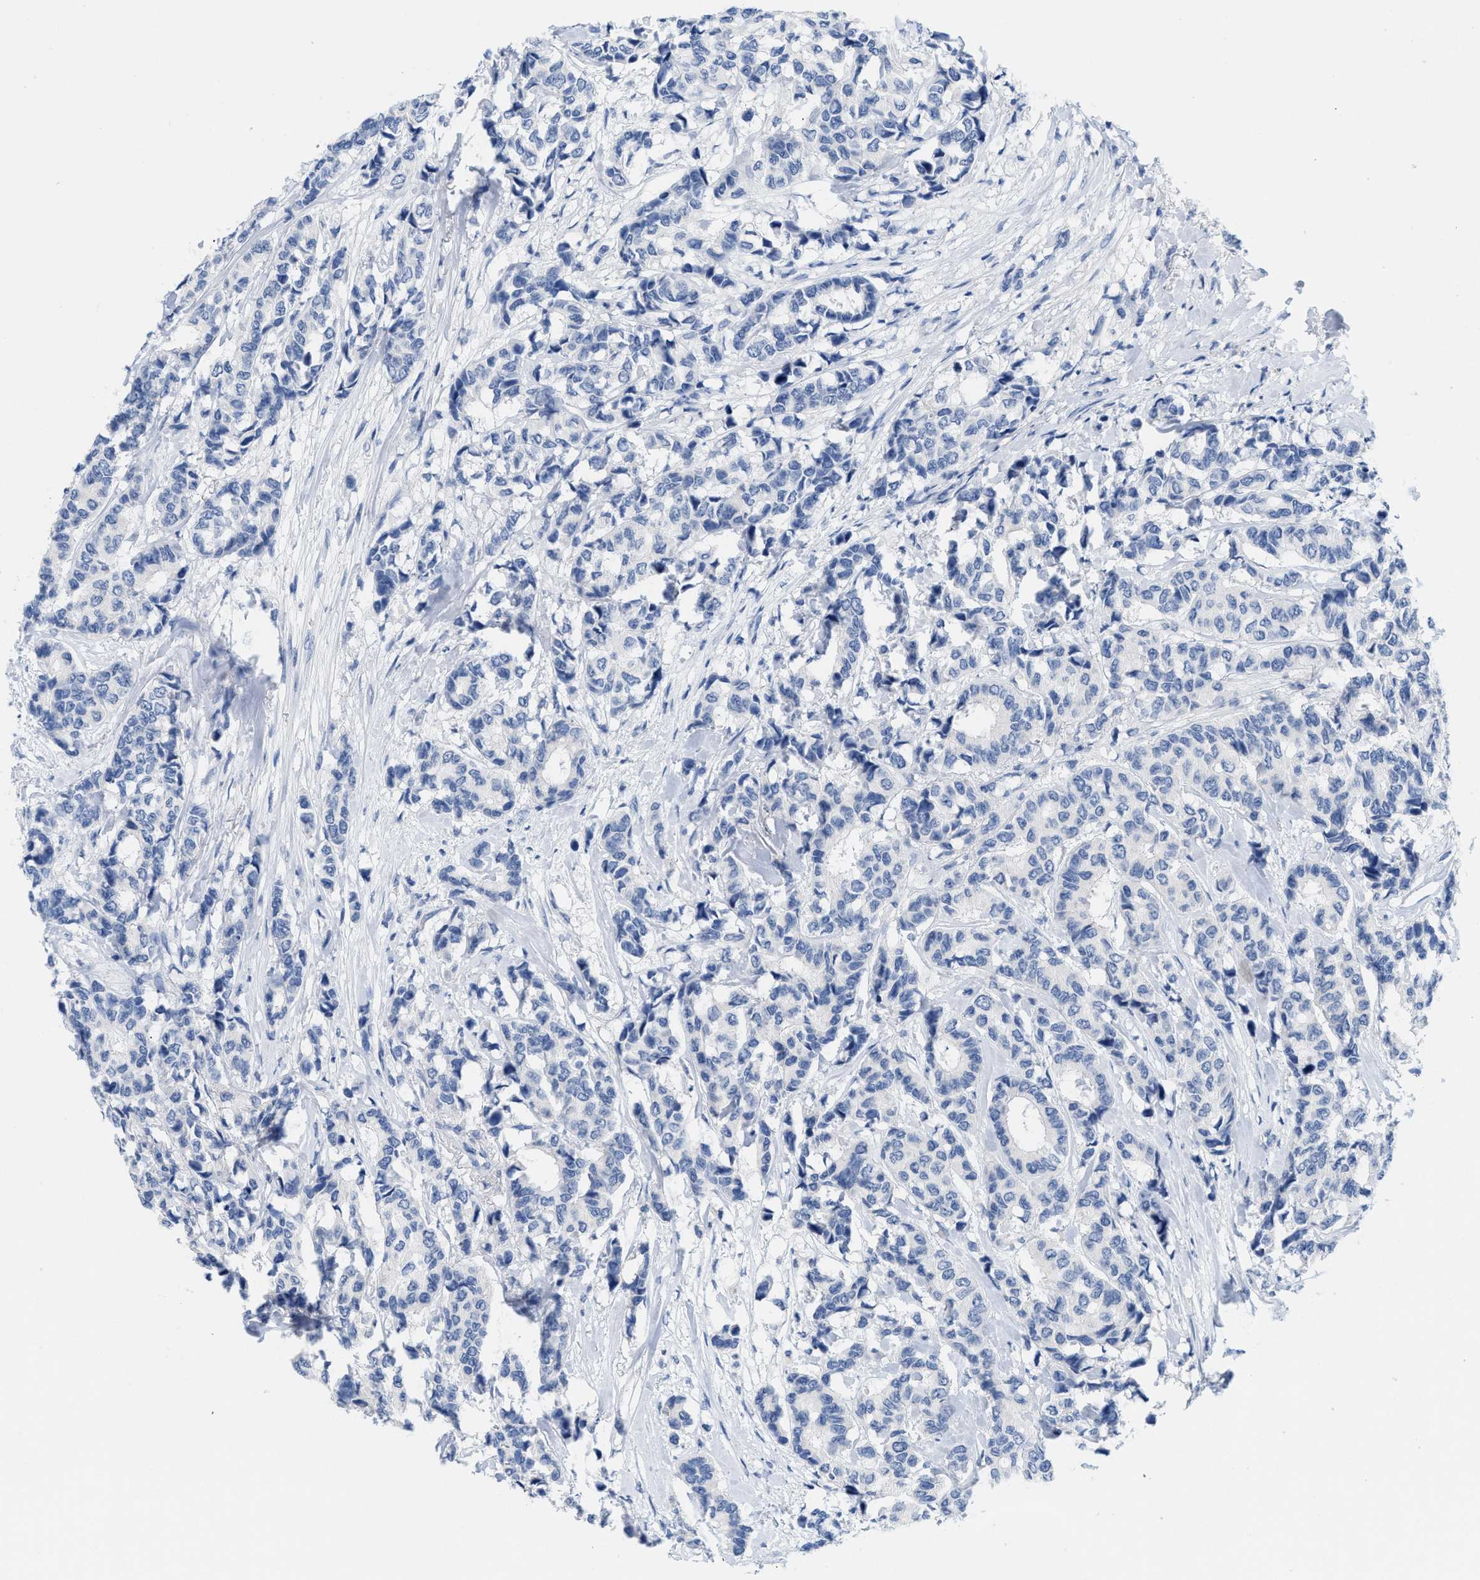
{"staining": {"intensity": "negative", "quantity": "none", "location": "none"}, "tissue": "breast cancer", "cell_type": "Tumor cells", "image_type": "cancer", "snomed": [{"axis": "morphology", "description": "Duct carcinoma"}, {"axis": "topography", "description": "Breast"}], "caption": "There is no significant expression in tumor cells of breast cancer.", "gene": "CR1", "patient": {"sex": "female", "age": 87}}